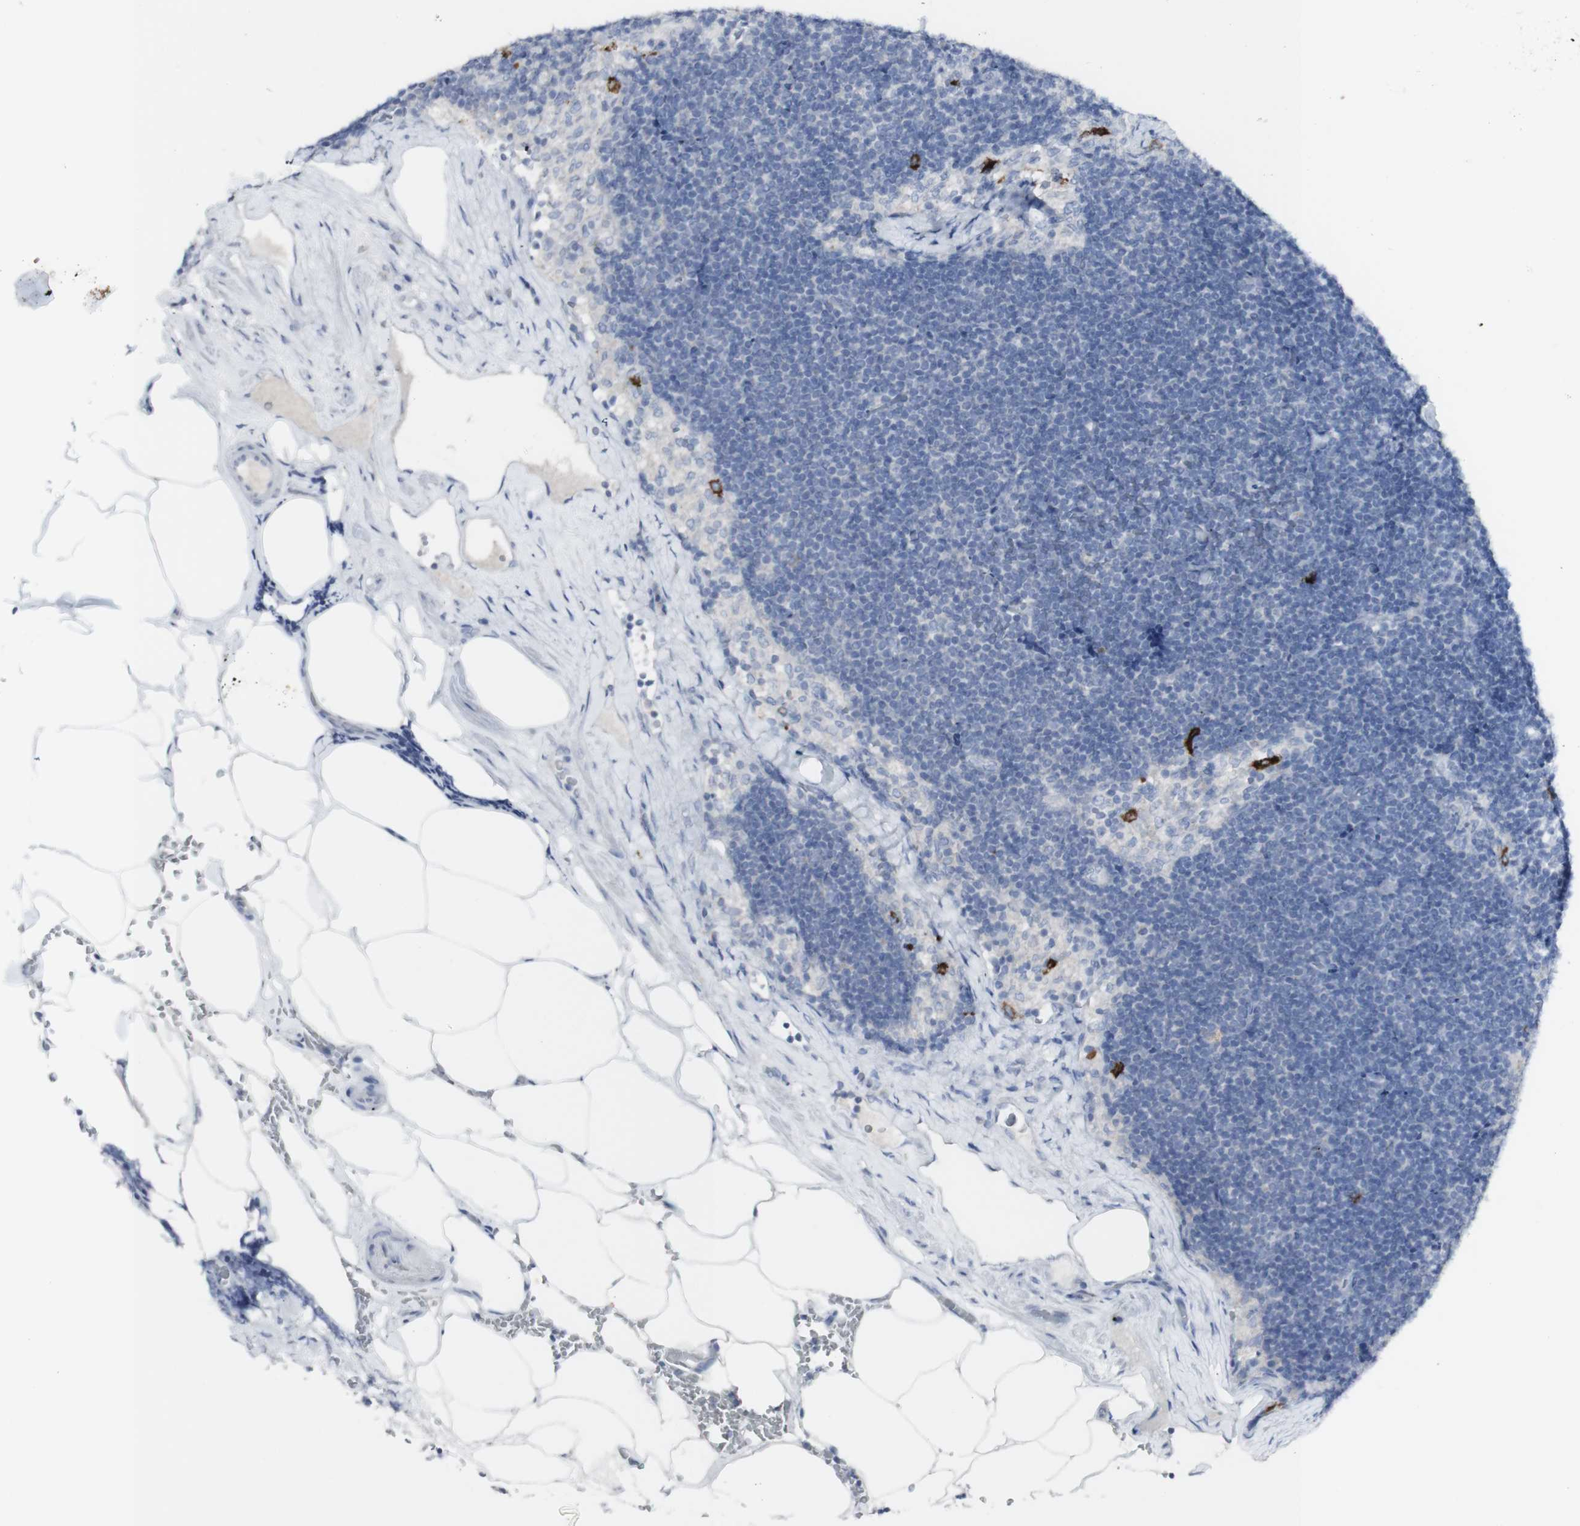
{"staining": {"intensity": "negative", "quantity": "none", "location": "none"}, "tissue": "lymph node", "cell_type": "Germinal center cells", "image_type": "normal", "snomed": [{"axis": "morphology", "description": "Normal tissue, NOS"}, {"axis": "topography", "description": "Lymph node"}], "caption": "High magnification brightfield microscopy of unremarkable lymph node stained with DAB (brown) and counterstained with hematoxylin (blue): germinal center cells show no significant staining. (Immunohistochemistry (ihc), brightfield microscopy, high magnification).", "gene": "CD207", "patient": {"sex": "male", "age": 63}}